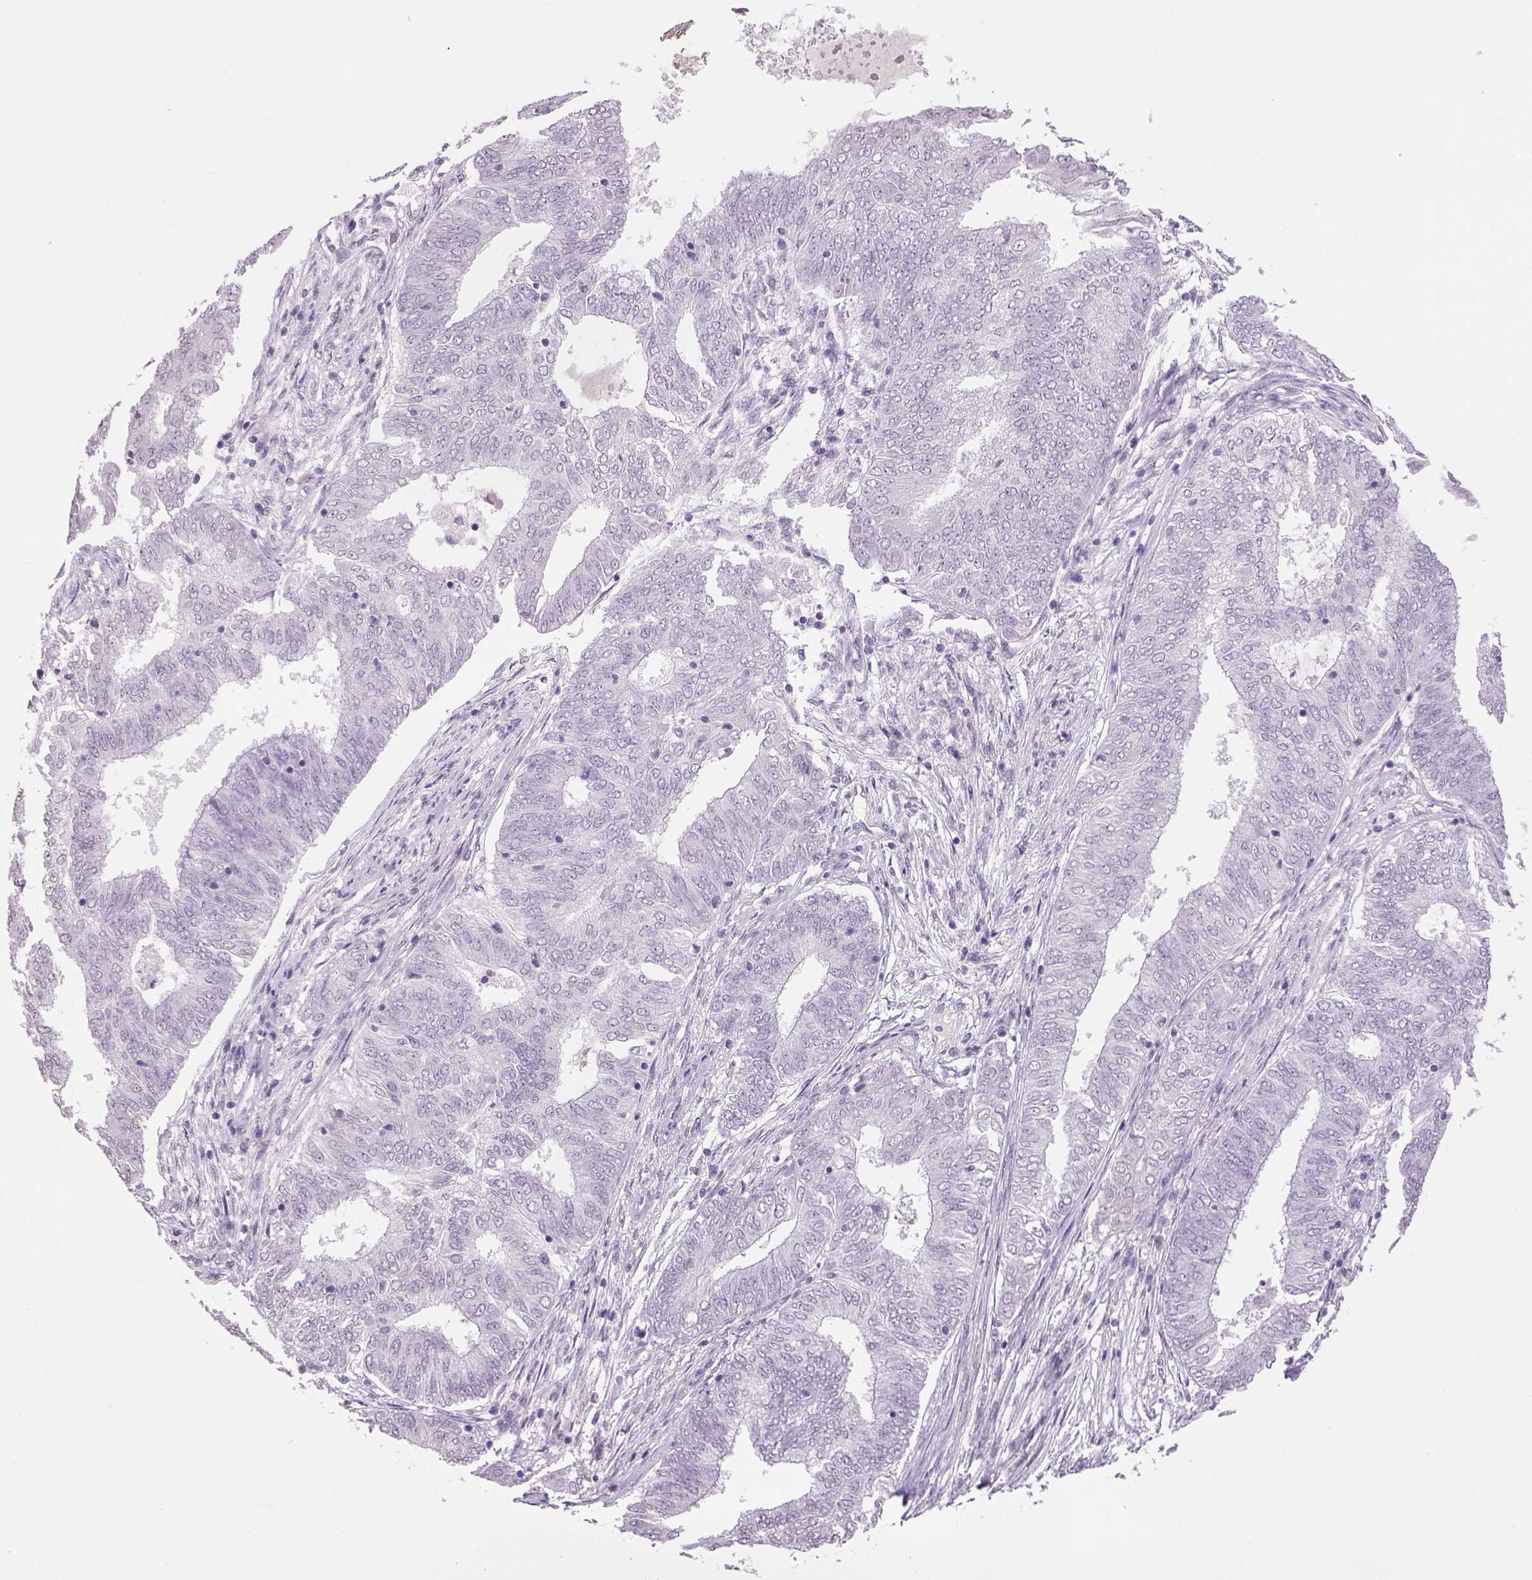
{"staining": {"intensity": "negative", "quantity": "none", "location": "none"}, "tissue": "endometrial cancer", "cell_type": "Tumor cells", "image_type": "cancer", "snomed": [{"axis": "morphology", "description": "Adenocarcinoma, NOS"}, {"axis": "topography", "description": "Endometrium"}], "caption": "A high-resolution image shows immunohistochemistry staining of endometrial cancer, which exhibits no significant expression in tumor cells.", "gene": "PRRT1", "patient": {"sex": "female", "age": 62}}